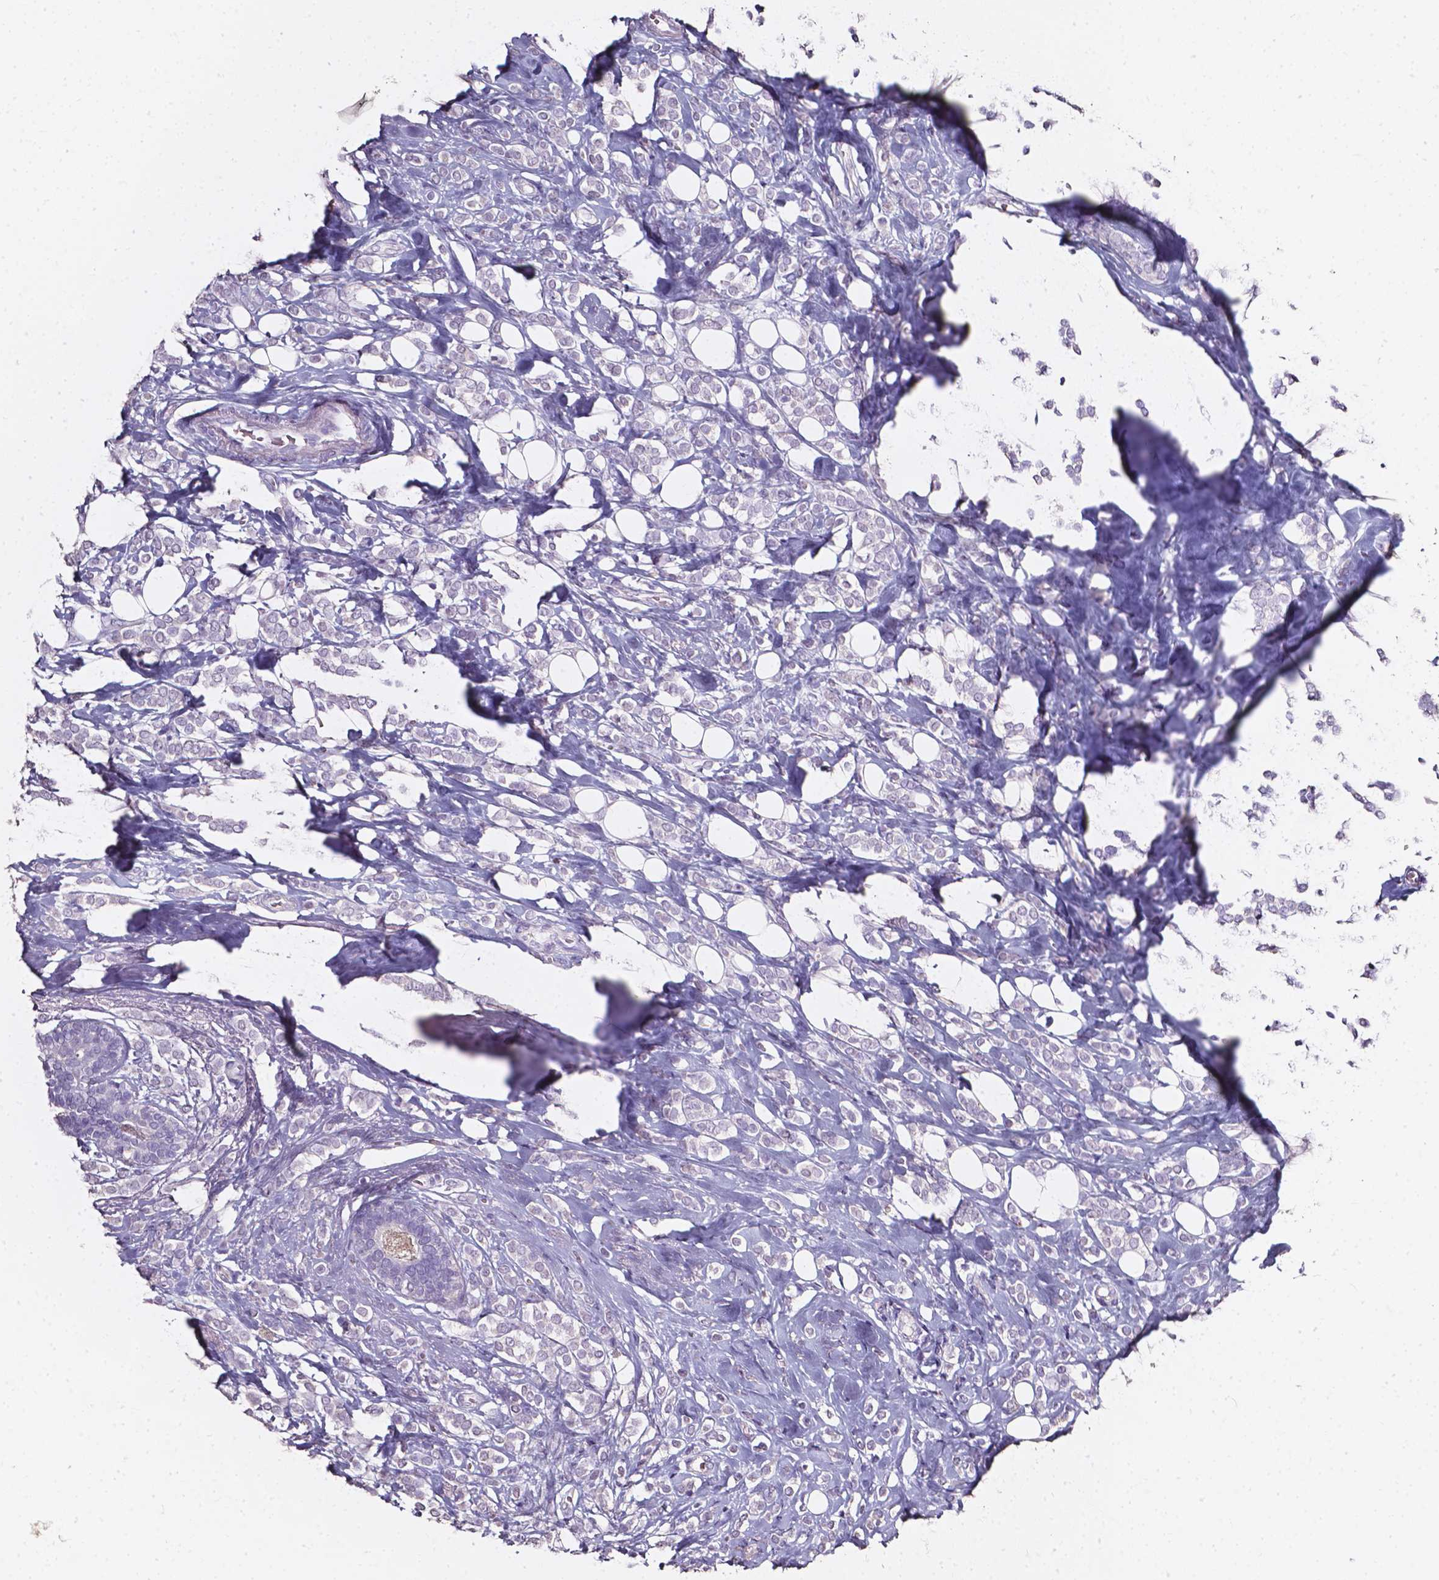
{"staining": {"intensity": "negative", "quantity": "none", "location": "none"}, "tissue": "breast cancer", "cell_type": "Tumor cells", "image_type": "cancer", "snomed": [{"axis": "morphology", "description": "Lobular carcinoma"}, {"axis": "topography", "description": "Breast"}], "caption": "Breast lobular carcinoma was stained to show a protein in brown. There is no significant positivity in tumor cells.", "gene": "AKR1B10", "patient": {"sex": "female", "age": 49}}